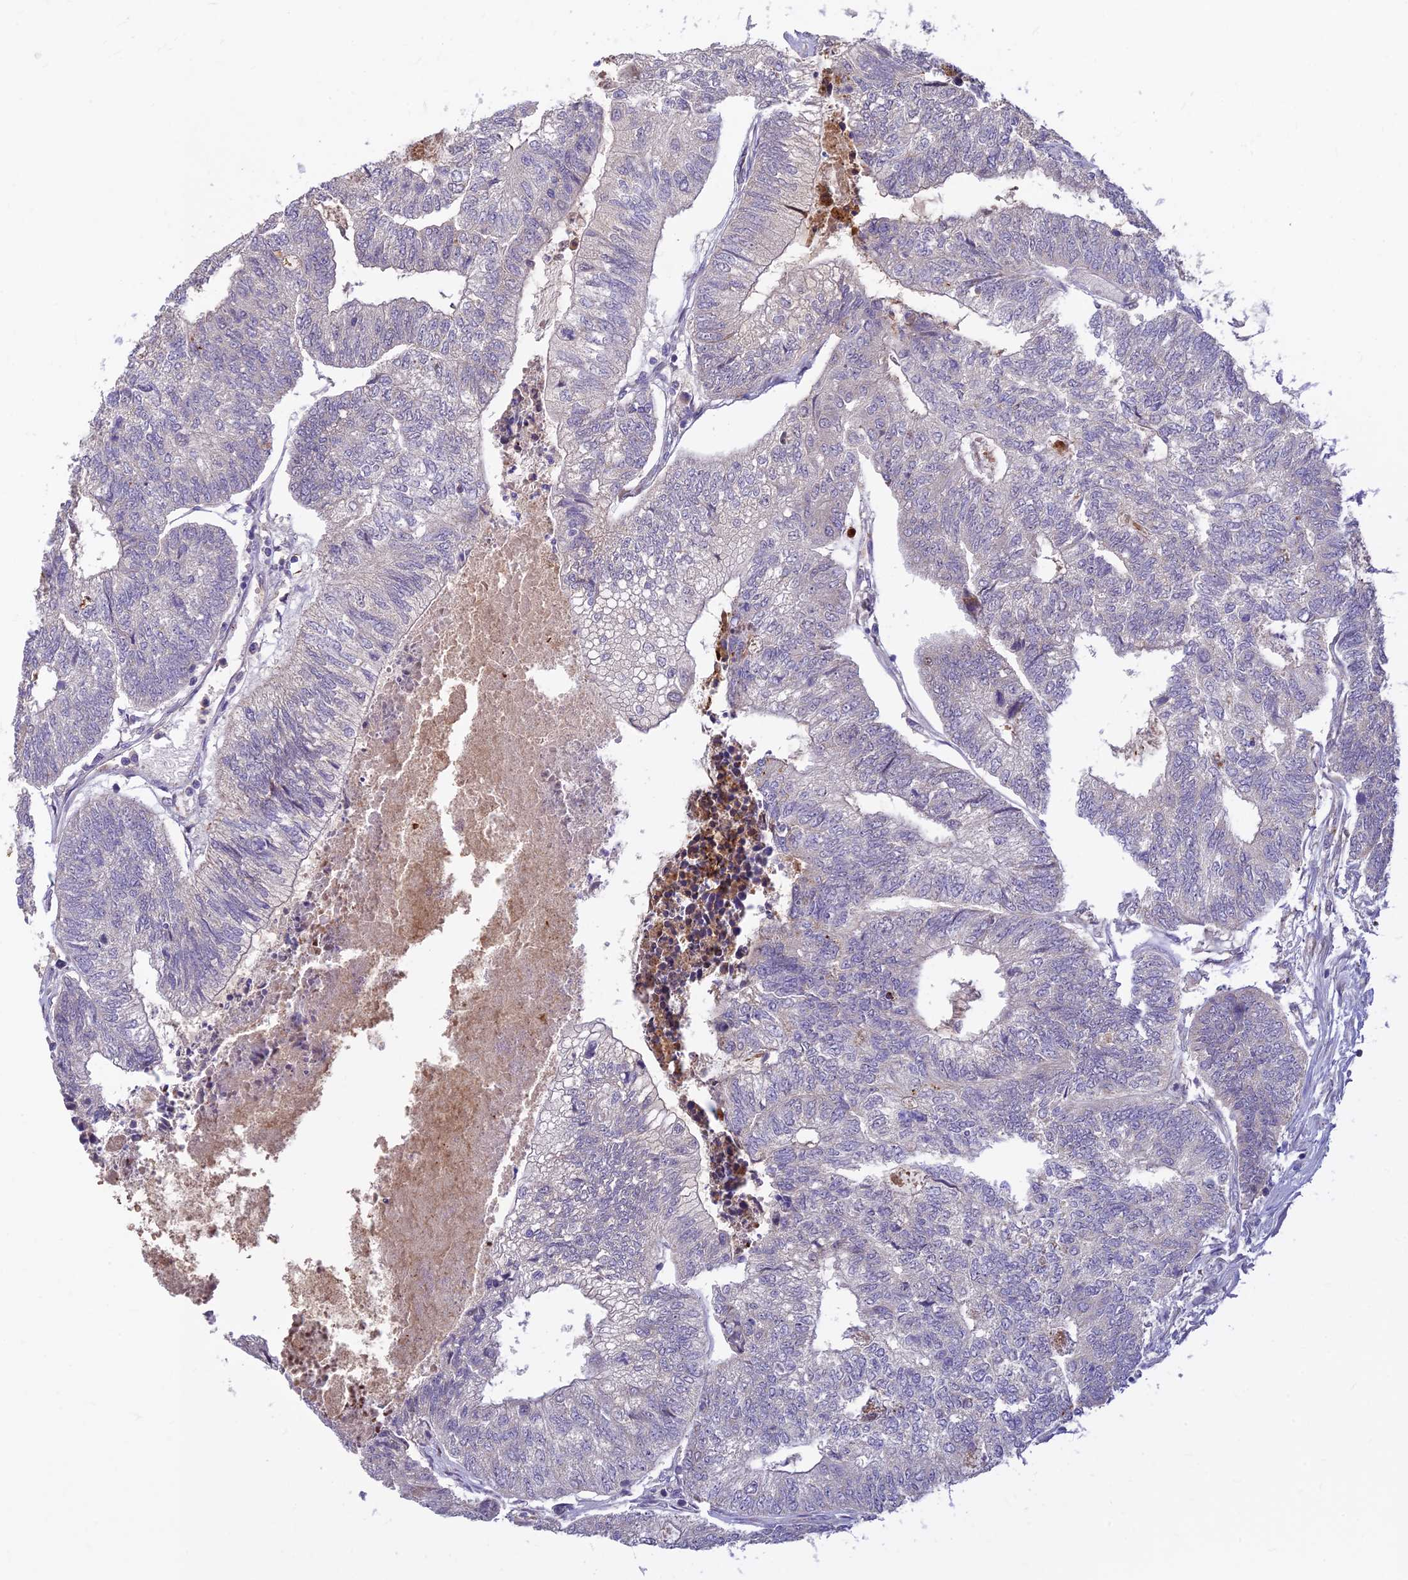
{"staining": {"intensity": "negative", "quantity": "none", "location": "none"}, "tissue": "colorectal cancer", "cell_type": "Tumor cells", "image_type": "cancer", "snomed": [{"axis": "morphology", "description": "Adenocarcinoma, NOS"}, {"axis": "topography", "description": "Colon"}], "caption": "DAB immunohistochemical staining of colorectal cancer (adenocarcinoma) exhibits no significant staining in tumor cells.", "gene": "ASPDH", "patient": {"sex": "female", "age": 67}}